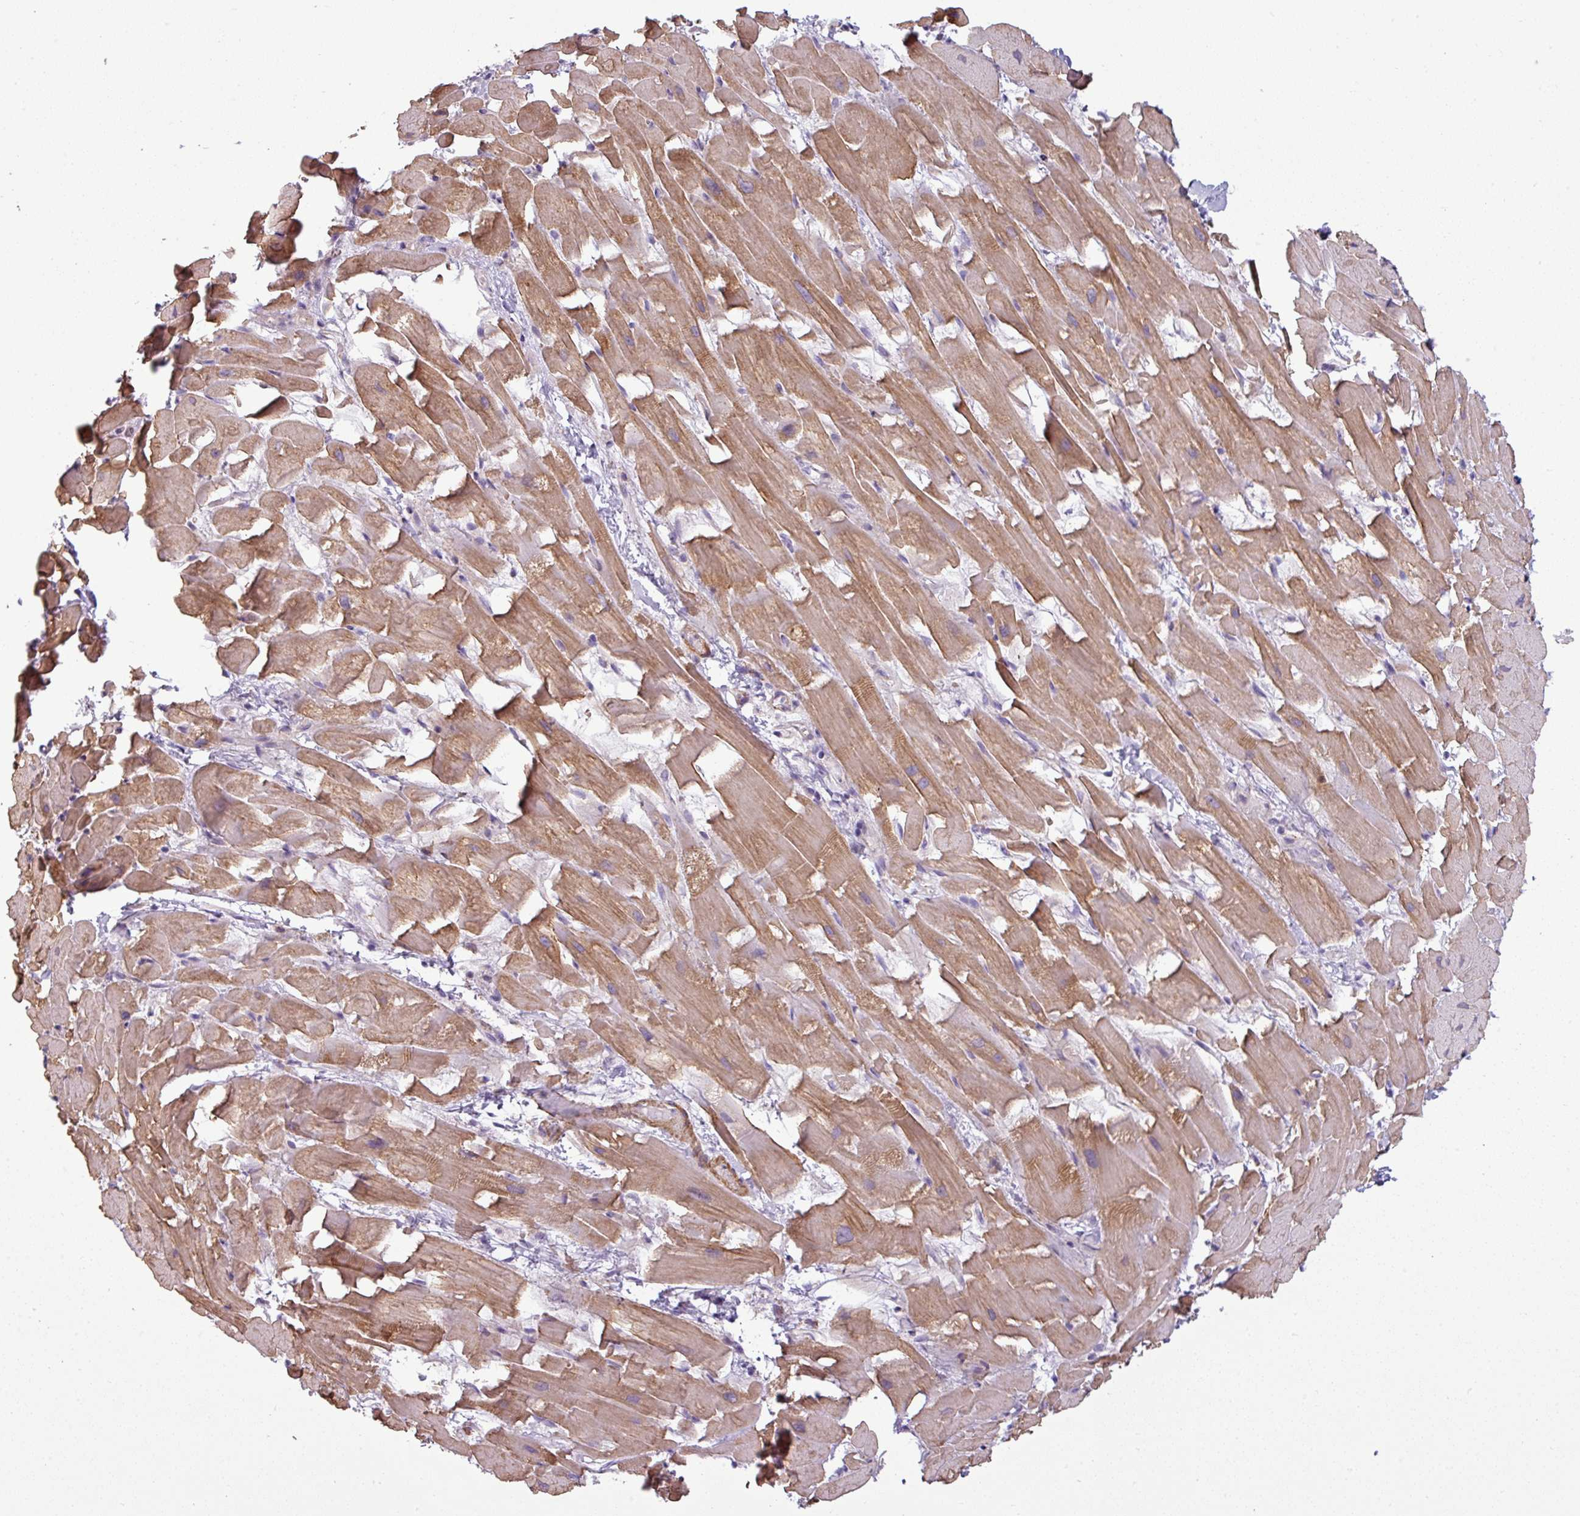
{"staining": {"intensity": "moderate", "quantity": ">75%", "location": "cytoplasmic/membranous"}, "tissue": "heart muscle", "cell_type": "Cardiomyocytes", "image_type": "normal", "snomed": [{"axis": "morphology", "description": "Normal tissue, NOS"}, {"axis": "topography", "description": "Heart"}], "caption": "Cardiomyocytes exhibit medium levels of moderate cytoplasmic/membranous staining in approximately >75% of cells in benign human heart muscle.", "gene": "BTN2A2", "patient": {"sex": "male", "age": 37}}